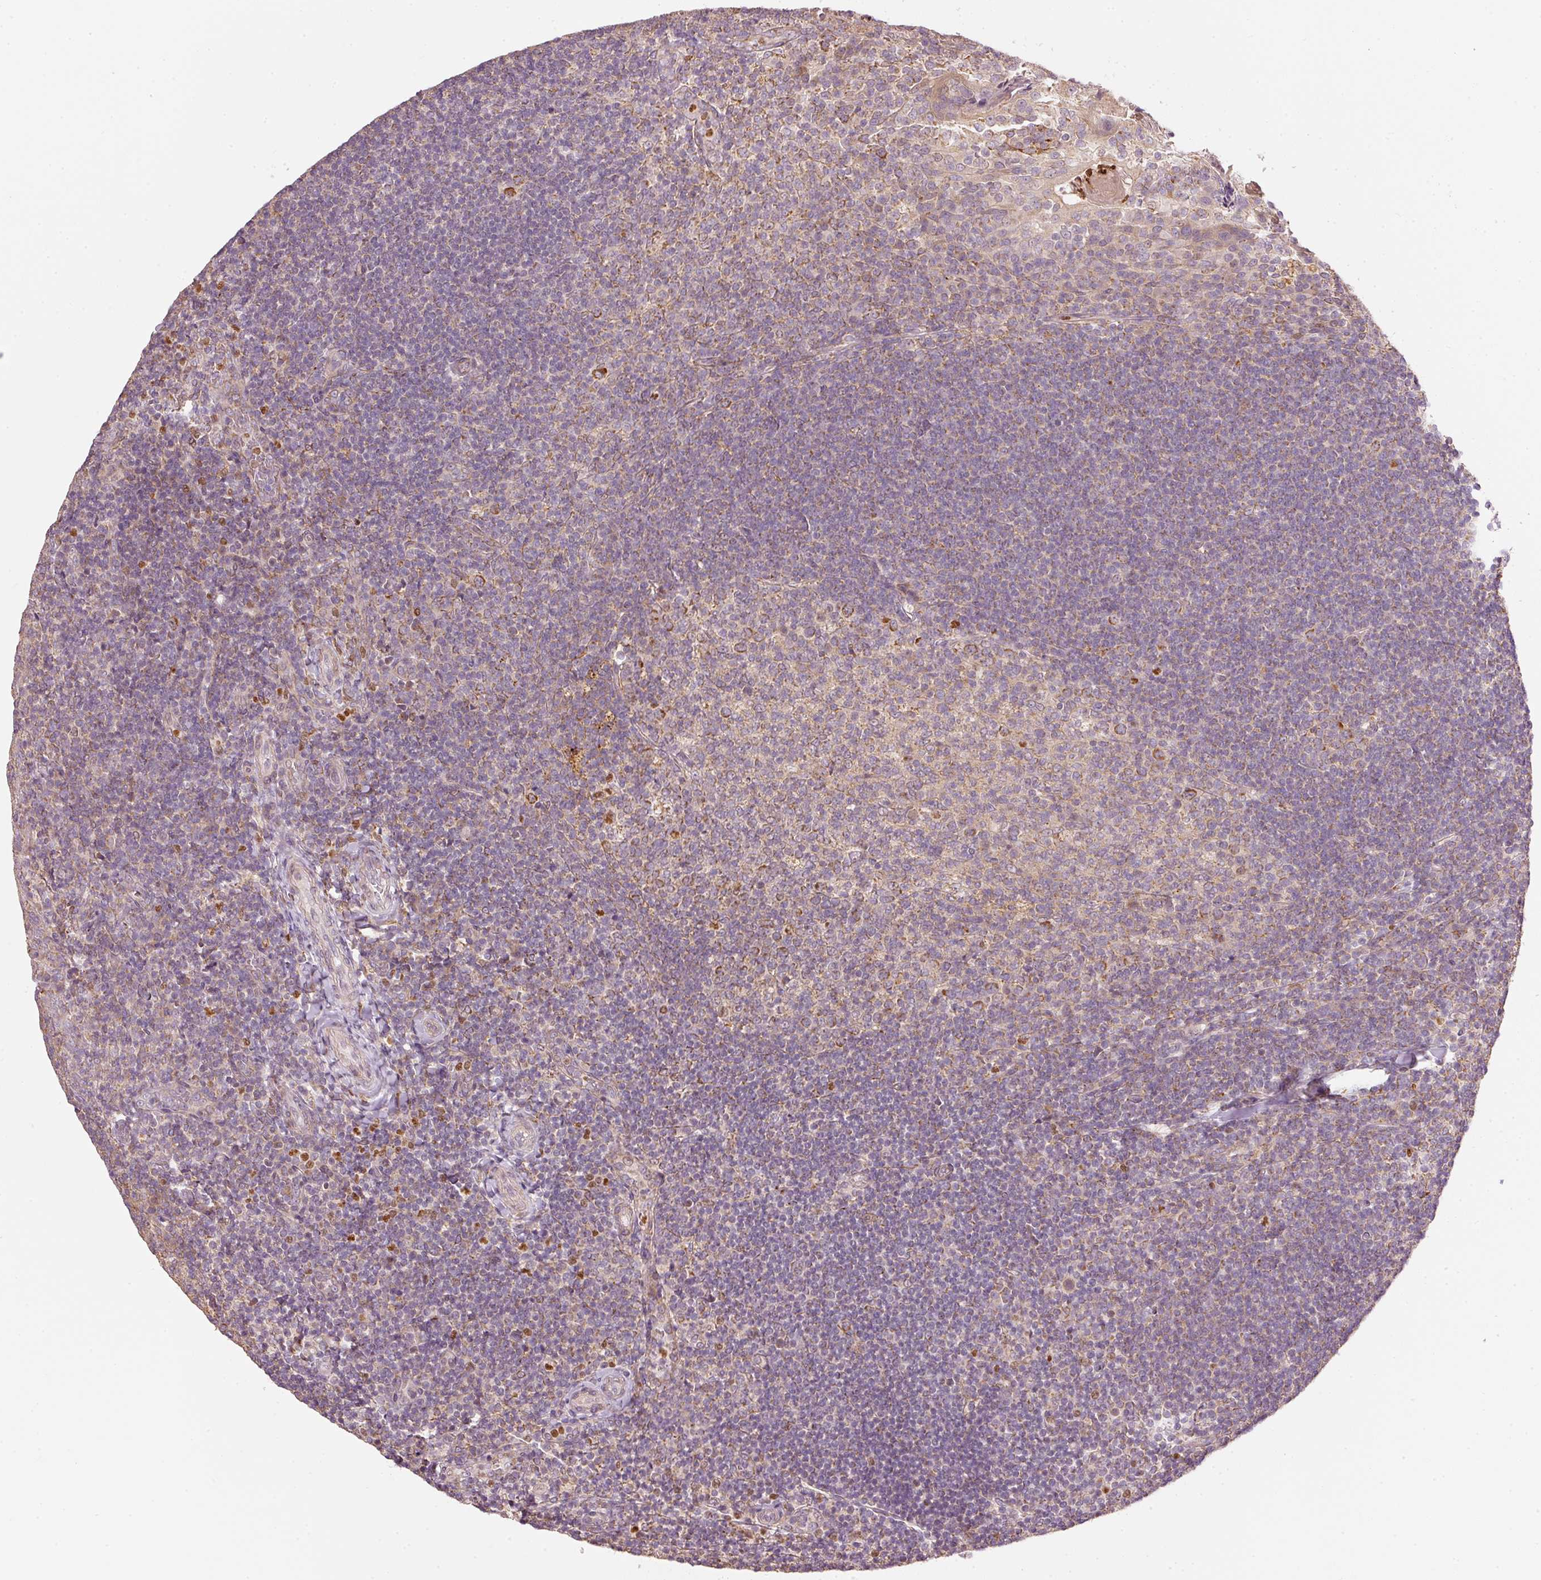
{"staining": {"intensity": "weak", "quantity": "25%-75%", "location": "cytoplasmic/membranous"}, "tissue": "tonsil", "cell_type": "Germinal center cells", "image_type": "normal", "snomed": [{"axis": "morphology", "description": "Normal tissue, NOS"}, {"axis": "topography", "description": "Tonsil"}], "caption": "Immunohistochemistry (IHC) of unremarkable human tonsil demonstrates low levels of weak cytoplasmic/membranous staining in about 25%-75% of germinal center cells.", "gene": "MTHFD1L", "patient": {"sex": "female", "age": 10}}